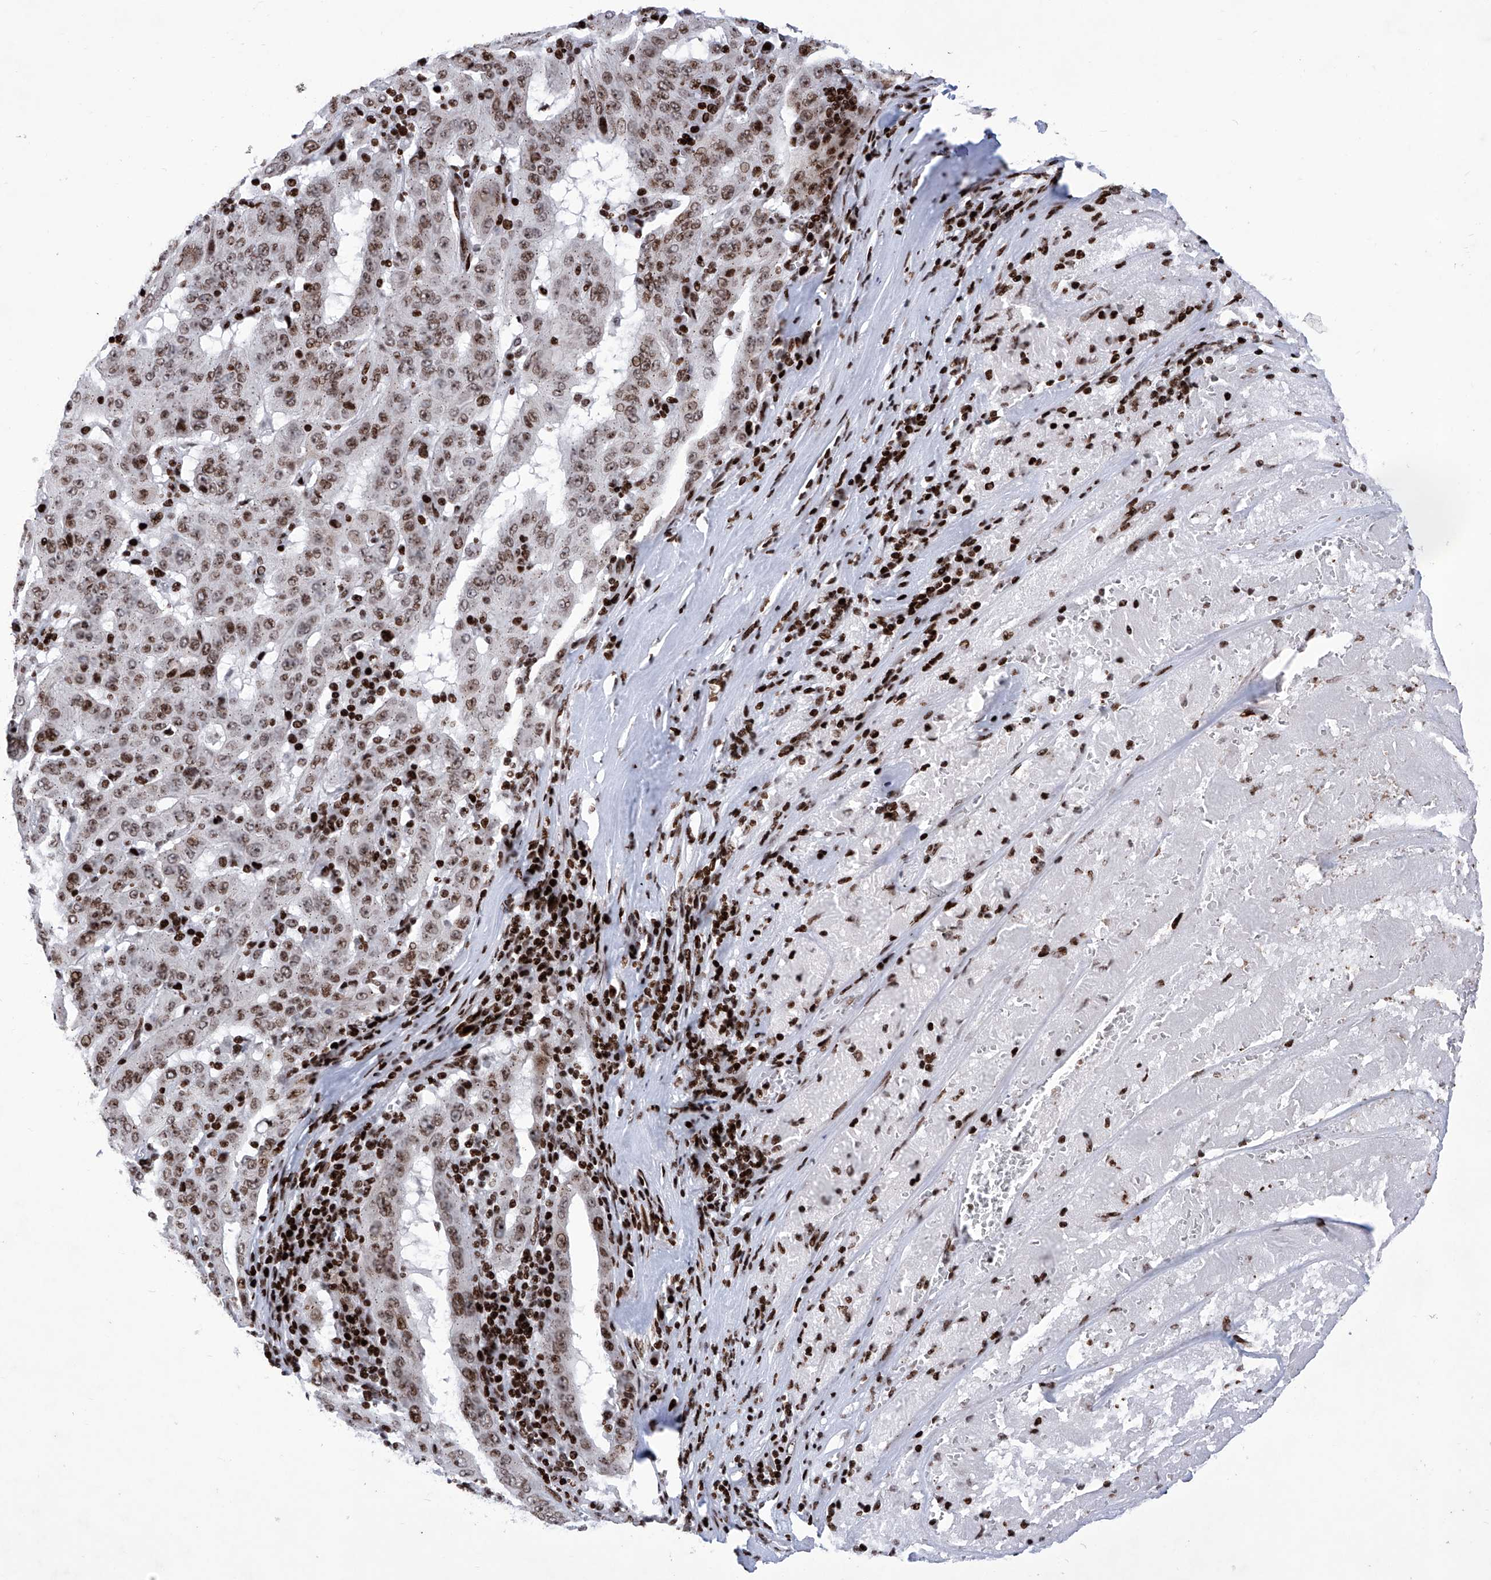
{"staining": {"intensity": "moderate", "quantity": ">75%", "location": "nuclear"}, "tissue": "pancreatic cancer", "cell_type": "Tumor cells", "image_type": "cancer", "snomed": [{"axis": "morphology", "description": "Adenocarcinoma, NOS"}, {"axis": "topography", "description": "Pancreas"}], "caption": "The immunohistochemical stain shows moderate nuclear positivity in tumor cells of pancreatic cancer tissue.", "gene": "HEY2", "patient": {"sex": "male", "age": 63}}